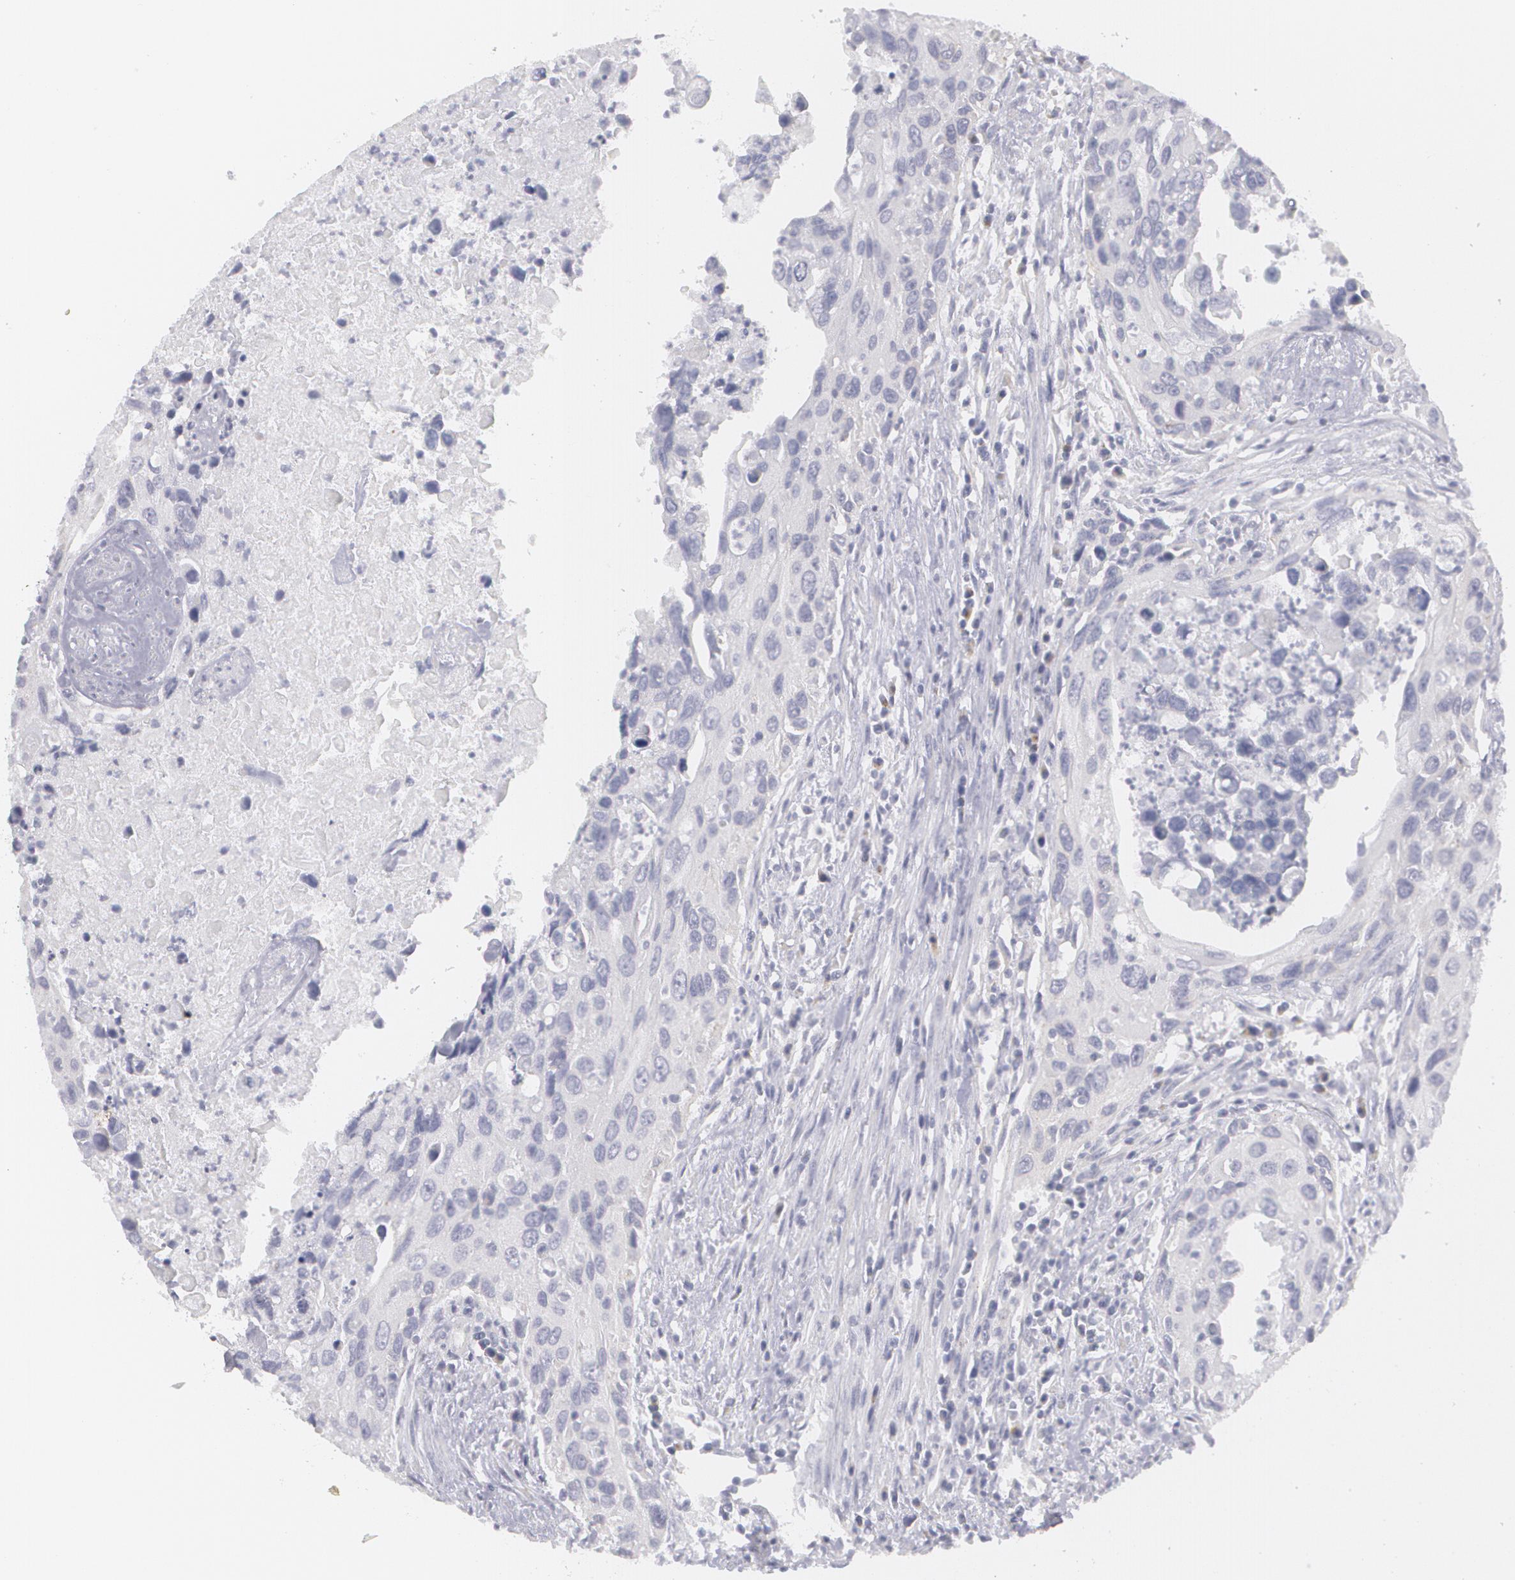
{"staining": {"intensity": "negative", "quantity": "none", "location": "none"}, "tissue": "urothelial cancer", "cell_type": "Tumor cells", "image_type": "cancer", "snomed": [{"axis": "morphology", "description": "Urothelial carcinoma, High grade"}, {"axis": "topography", "description": "Urinary bladder"}], "caption": "Immunohistochemical staining of urothelial cancer demonstrates no significant staining in tumor cells. (Immunohistochemistry (ihc), brightfield microscopy, high magnification).", "gene": "MBNL3", "patient": {"sex": "male", "age": 71}}